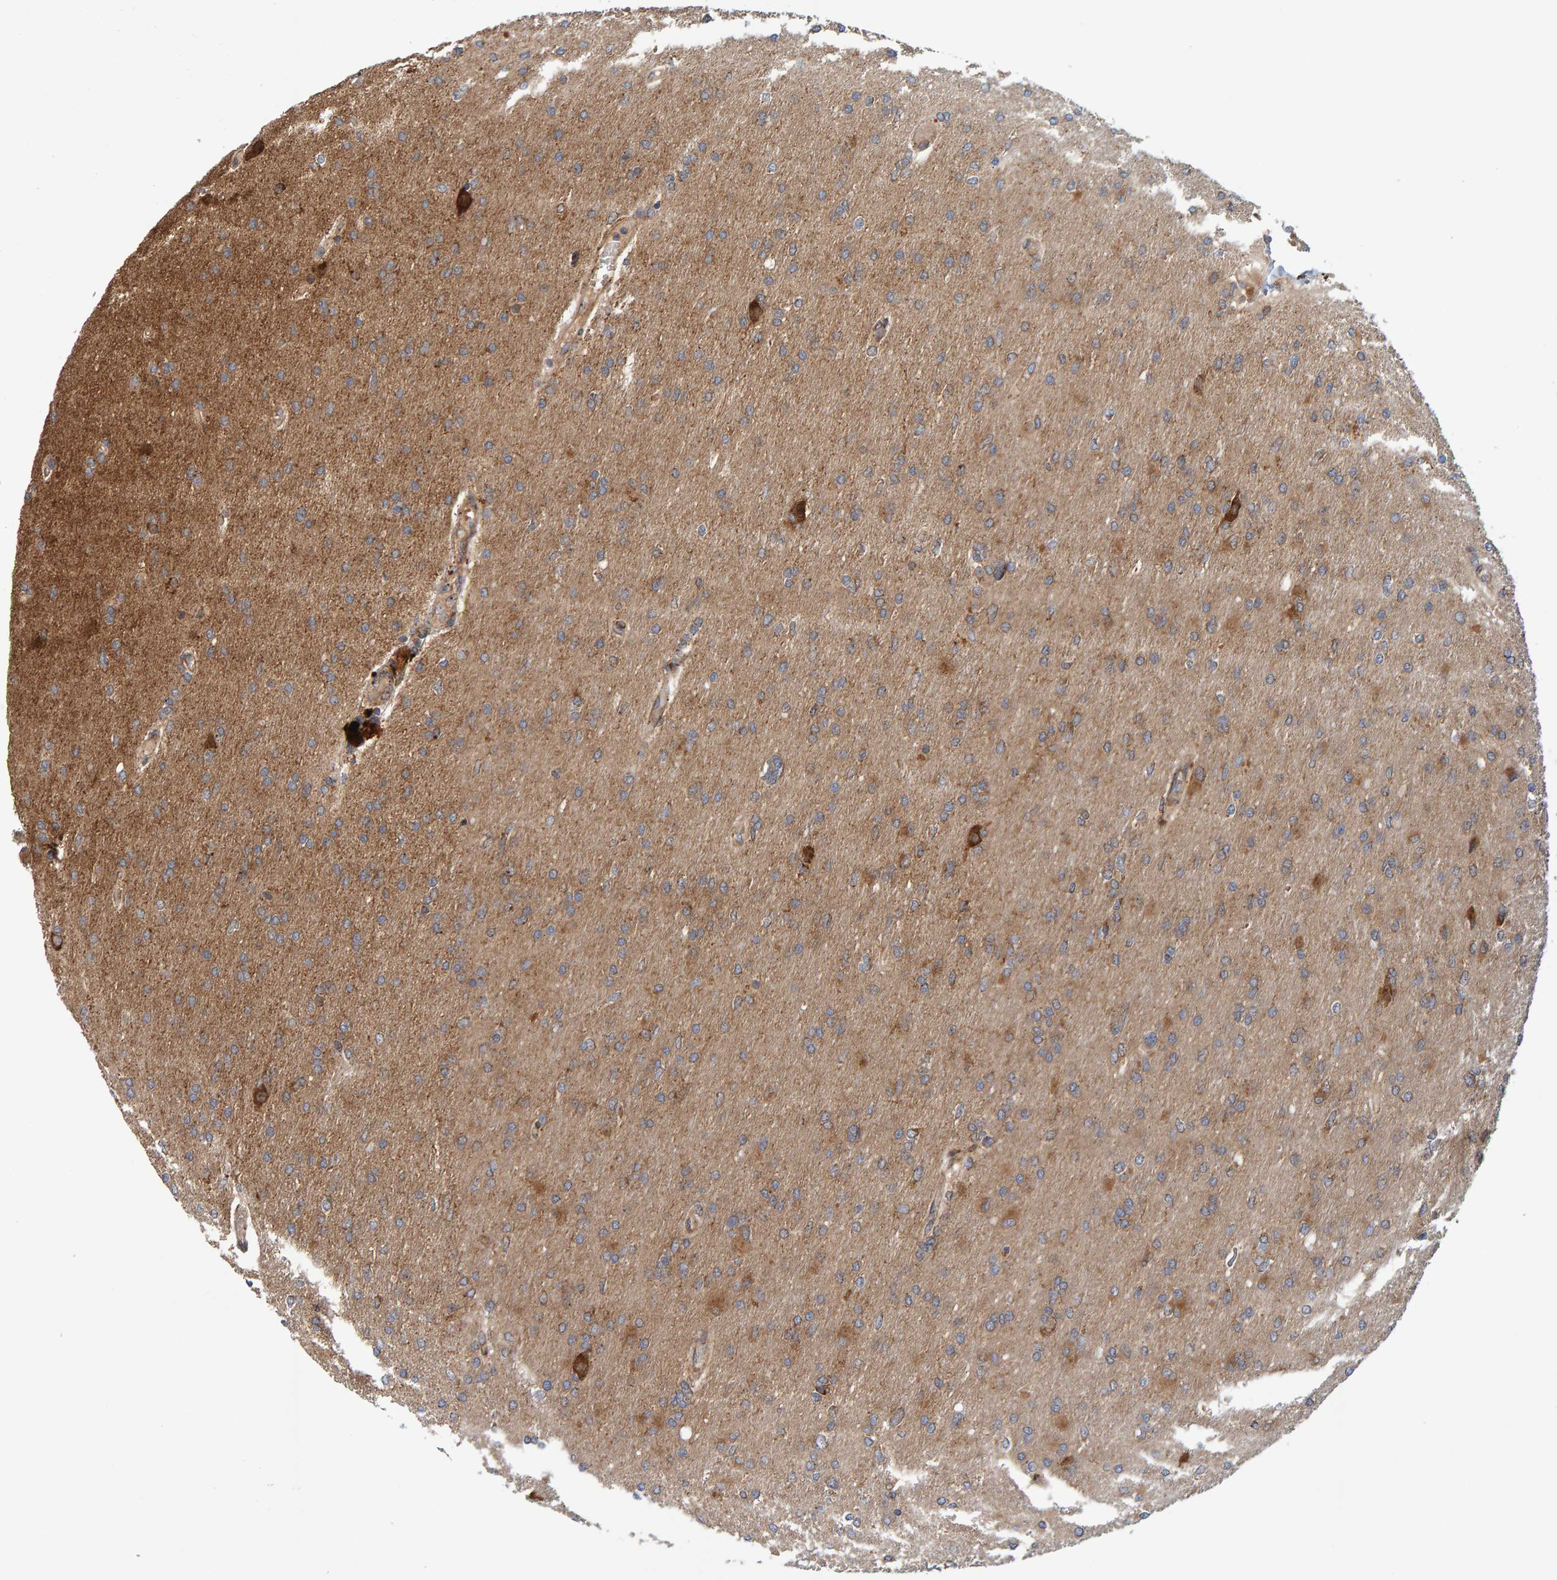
{"staining": {"intensity": "moderate", "quantity": "25%-75%", "location": "cytoplasmic/membranous"}, "tissue": "glioma", "cell_type": "Tumor cells", "image_type": "cancer", "snomed": [{"axis": "morphology", "description": "Glioma, malignant, High grade"}, {"axis": "topography", "description": "Cerebral cortex"}], "caption": "The image exhibits a brown stain indicating the presence of a protein in the cytoplasmic/membranous of tumor cells in malignant high-grade glioma. (Stains: DAB (3,3'-diaminobenzidine) in brown, nuclei in blue, Microscopy: brightfield microscopy at high magnification).", "gene": "BAIAP2", "patient": {"sex": "female", "age": 36}}